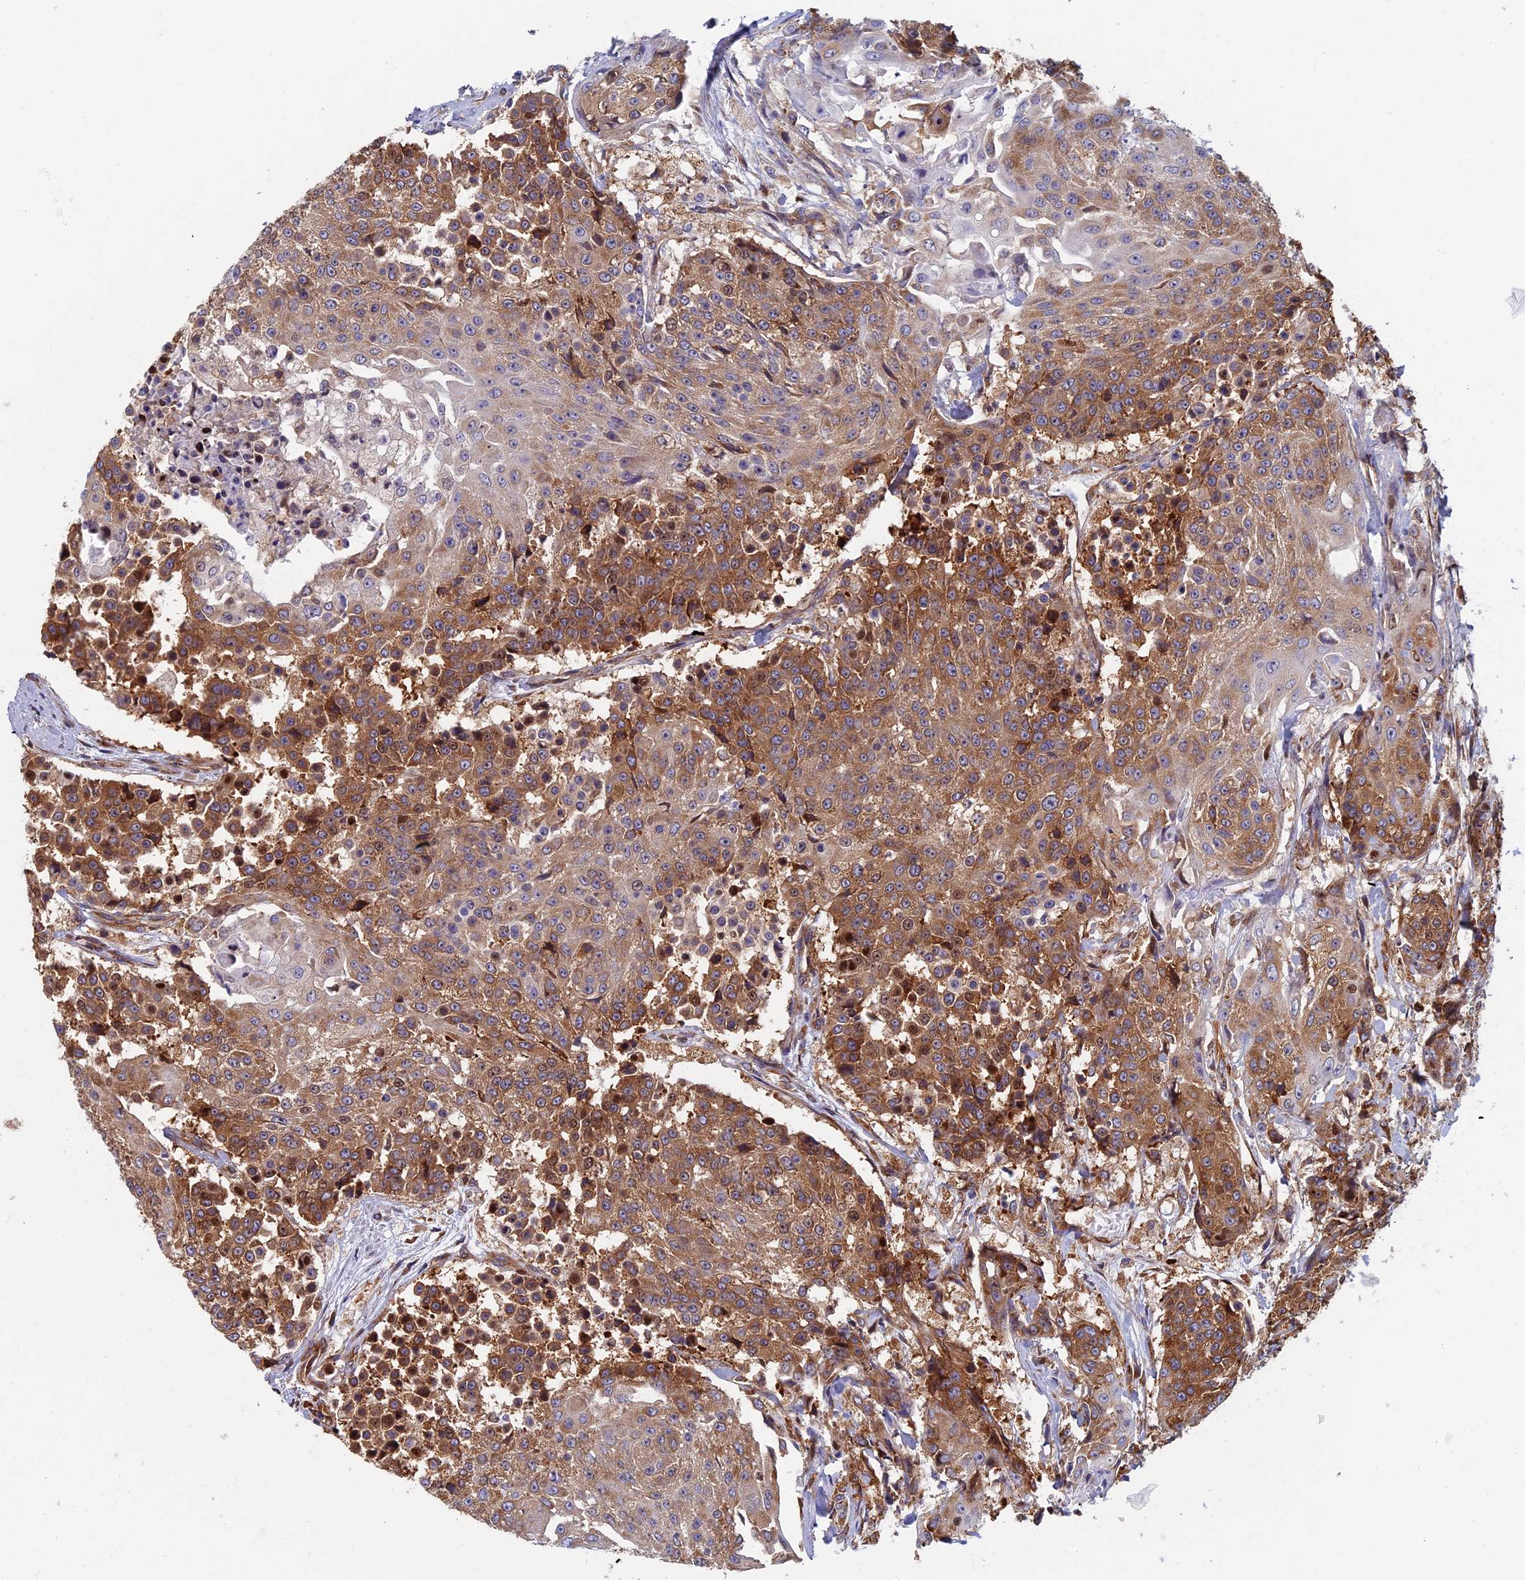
{"staining": {"intensity": "moderate", "quantity": ">75%", "location": "cytoplasmic/membranous"}, "tissue": "urothelial cancer", "cell_type": "Tumor cells", "image_type": "cancer", "snomed": [{"axis": "morphology", "description": "Urothelial carcinoma, High grade"}, {"axis": "topography", "description": "Urinary bladder"}], "caption": "Human urothelial cancer stained with a brown dye displays moderate cytoplasmic/membranous positive staining in about >75% of tumor cells.", "gene": "YBX1", "patient": {"sex": "female", "age": 63}}